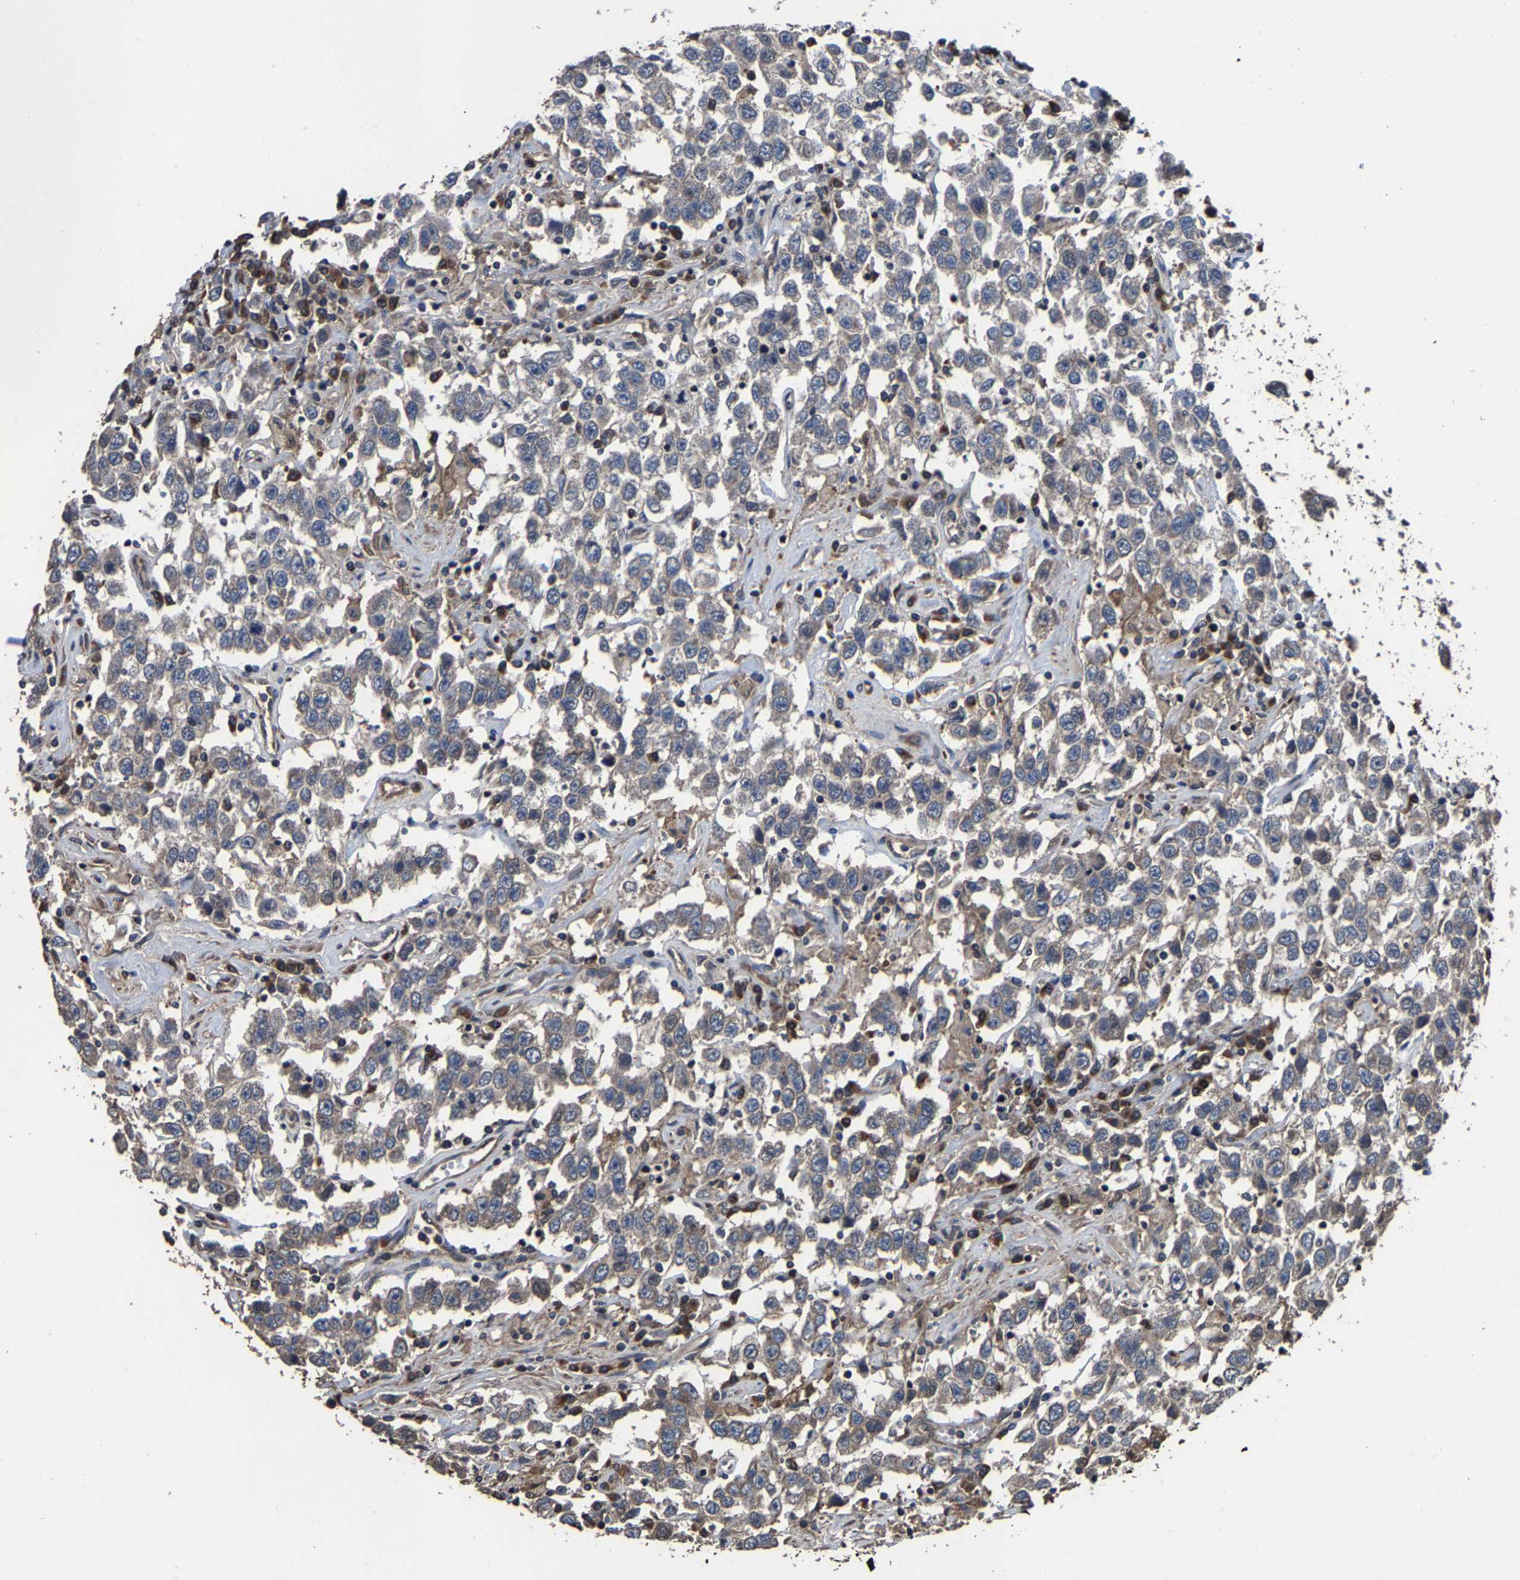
{"staining": {"intensity": "weak", "quantity": "<25%", "location": "cytoplasmic/membranous"}, "tissue": "testis cancer", "cell_type": "Tumor cells", "image_type": "cancer", "snomed": [{"axis": "morphology", "description": "Seminoma, NOS"}, {"axis": "topography", "description": "Testis"}], "caption": "Immunohistochemistry (IHC) of seminoma (testis) reveals no expression in tumor cells.", "gene": "EBAG9", "patient": {"sex": "male", "age": 41}}